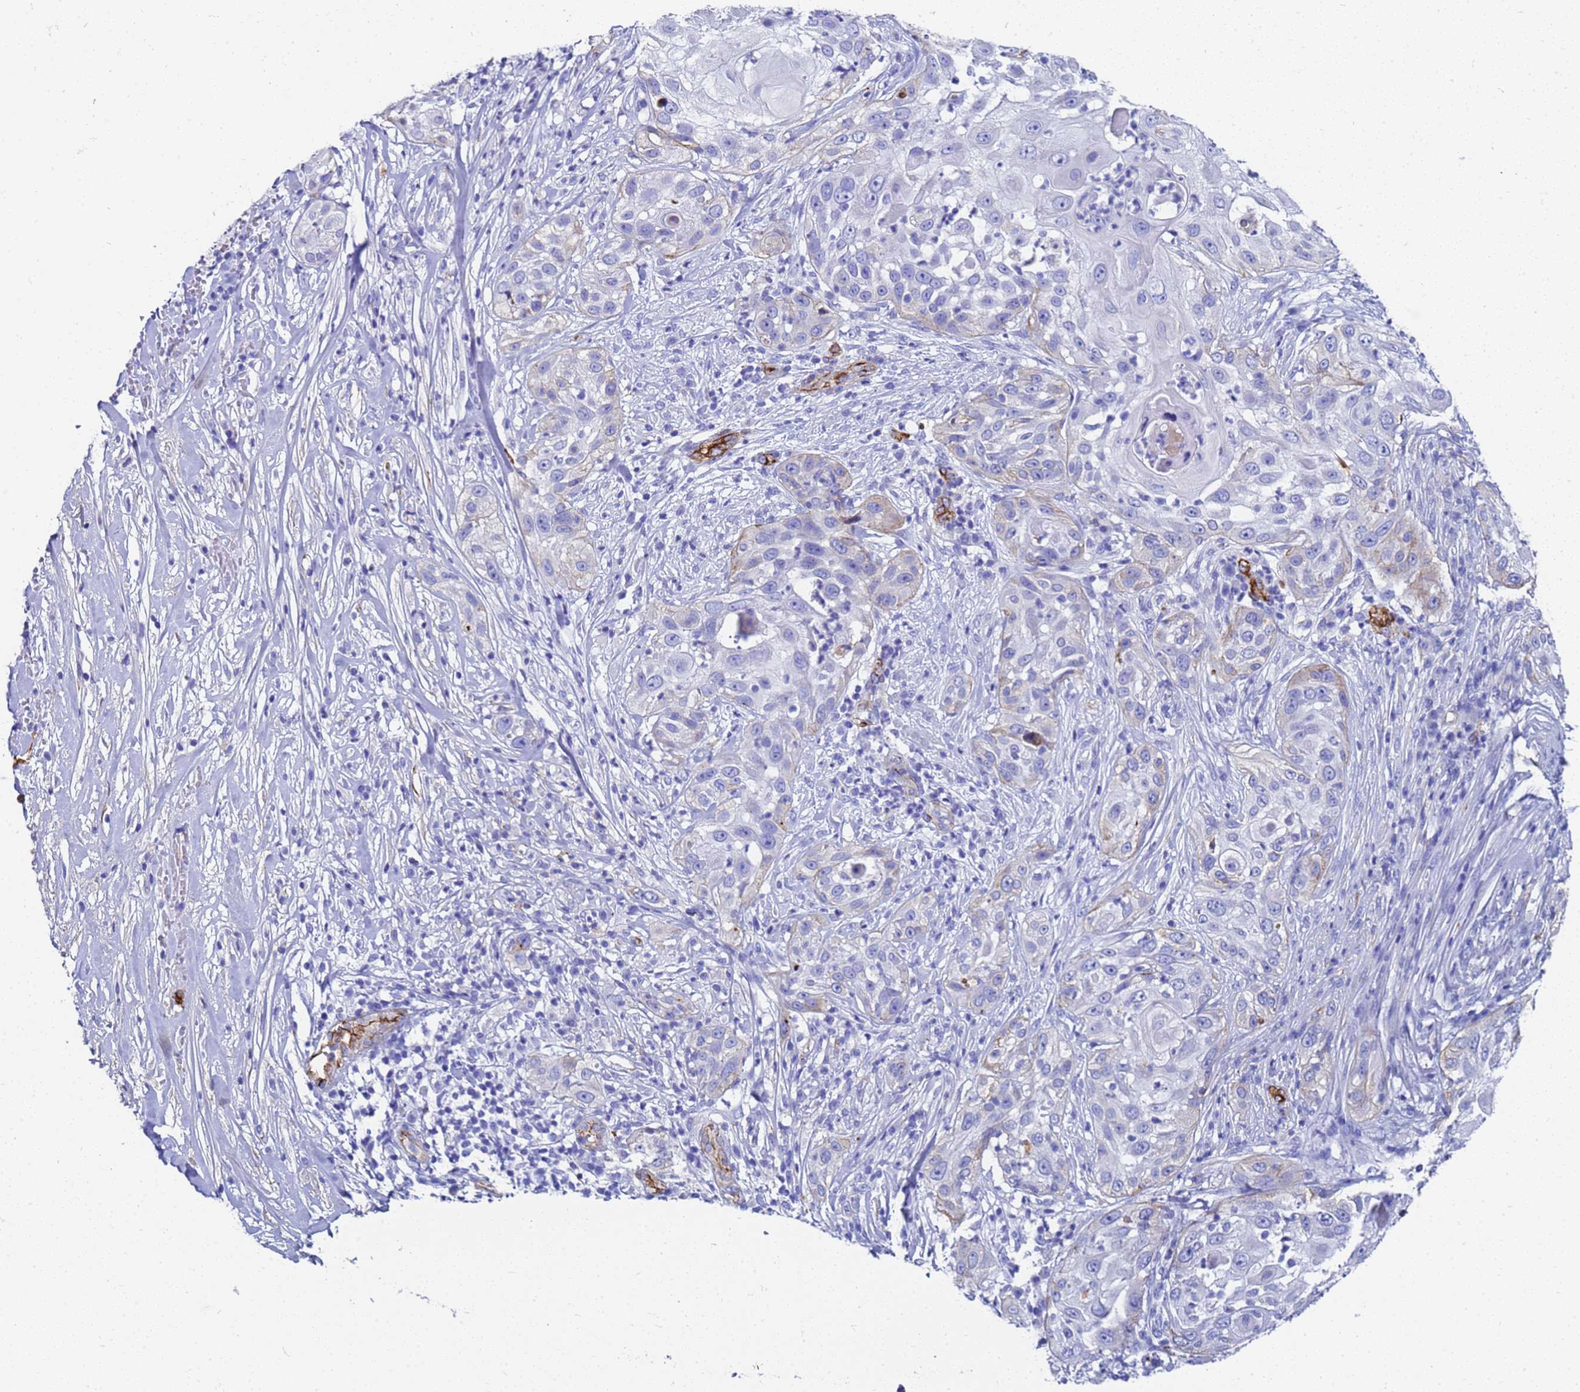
{"staining": {"intensity": "weak", "quantity": "<25%", "location": "cytoplasmic/membranous"}, "tissue": "skin cancer", "cell_type": "Tumor cells", "image_type": "cancer", "snomed": [{"axis": "morphology", "description": "Squamous cell carcinoma, NOS"}, {"axis": "topography", "description": "Skin"}], "caption": "Immunohistochemistry photomicrograph of neoplastic tissue: human skin cancer stained with DAB exhibits no significant protein positivity in tumor cells.", "gene": "ADIPOQ", "patient": {"sex": "female", "age": 44}}